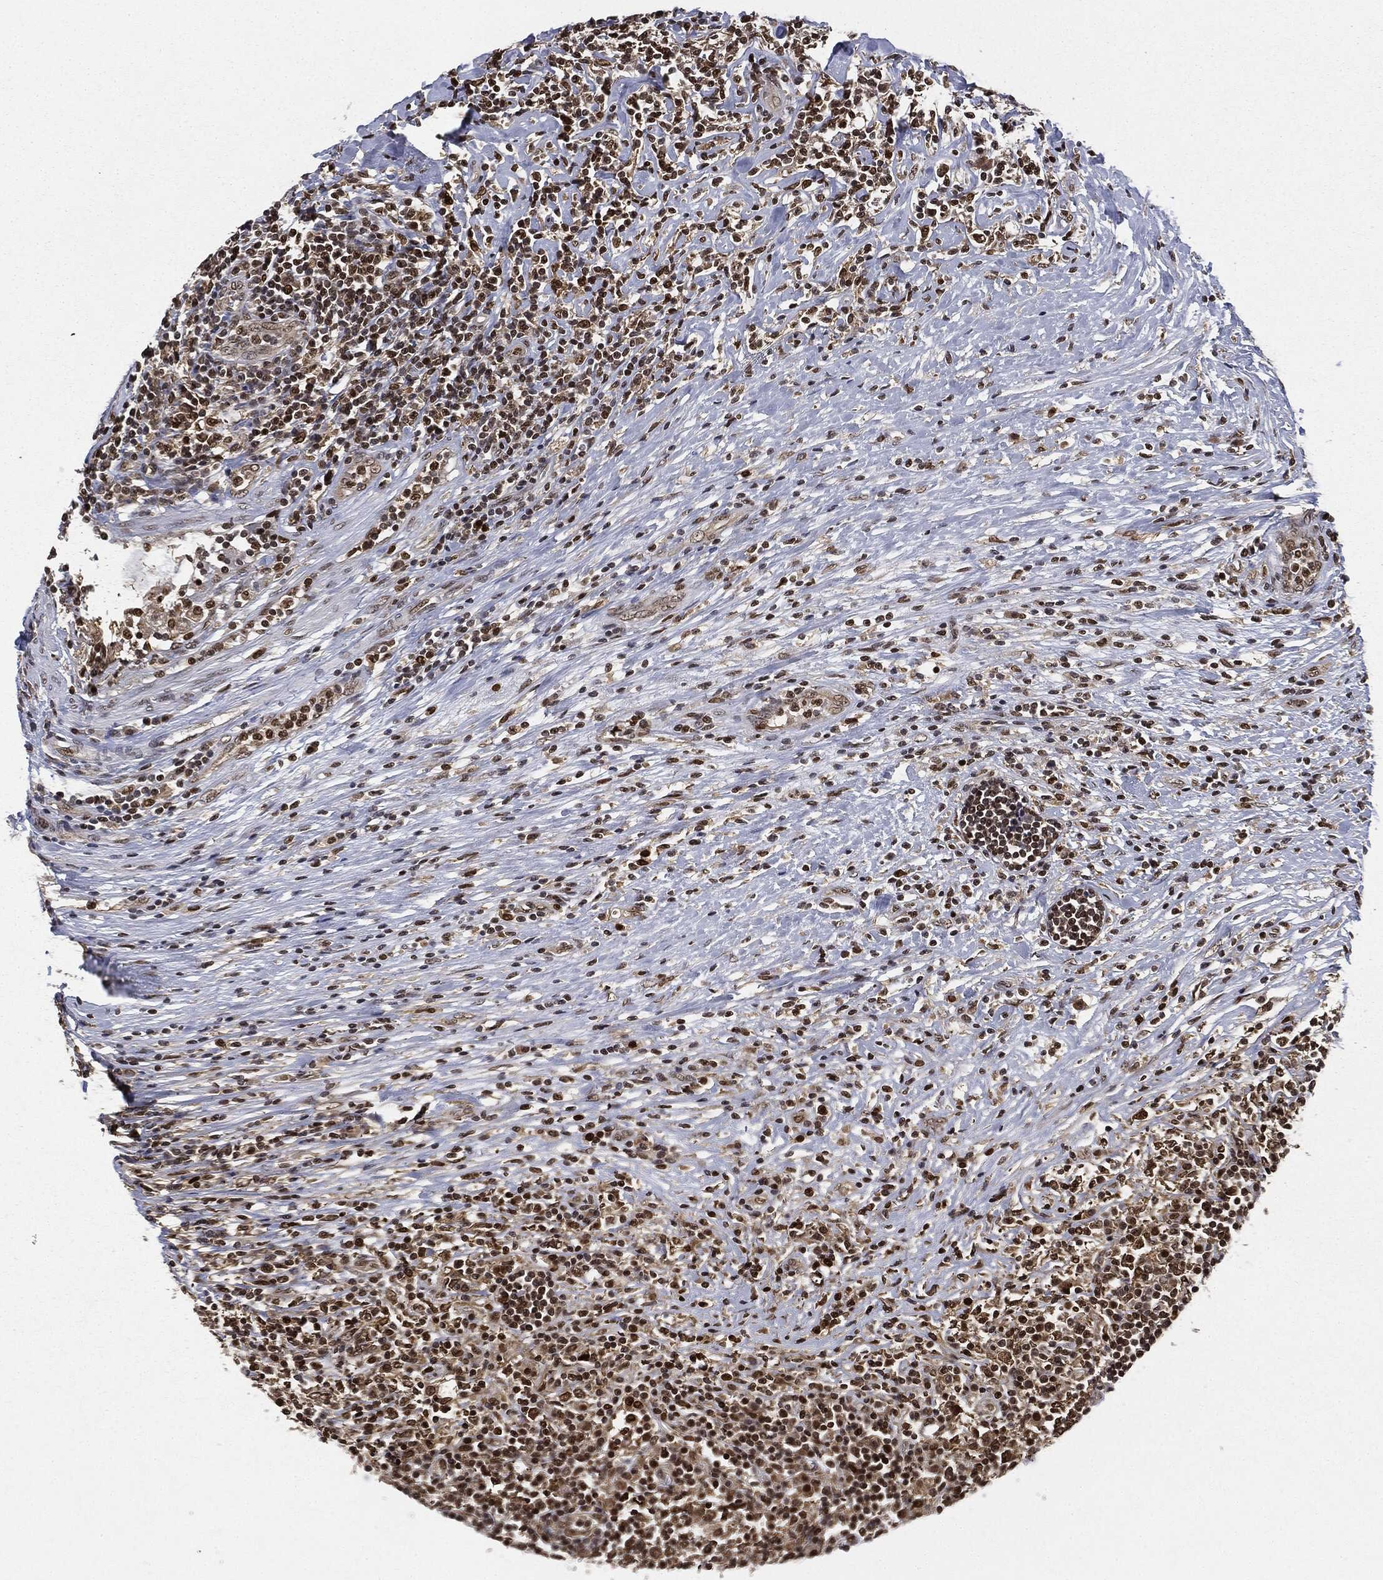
{"staining": {"intensity": "moderate", "quantity": ">75%", "location": "nuclear"}, "tissue": "lymphoma", "cell_type": "Tumor cells", "image_type": "cancer", "snomed": [{"axis": "morphology", "description": "Malignant lymphoma, non-Hodgkin's type, High grade"}, {"axis": "topography", "description": "Lymph node"}], "caption": "High-grade malignant lymphoma, non-Hodgkin's type stained with a brown dye demonstrates moderate nuclear positive positivity in approximately >75% of tumor cells.", "gene": "TBC1D22A", "patient": {"sex": "female", "age": 84}}